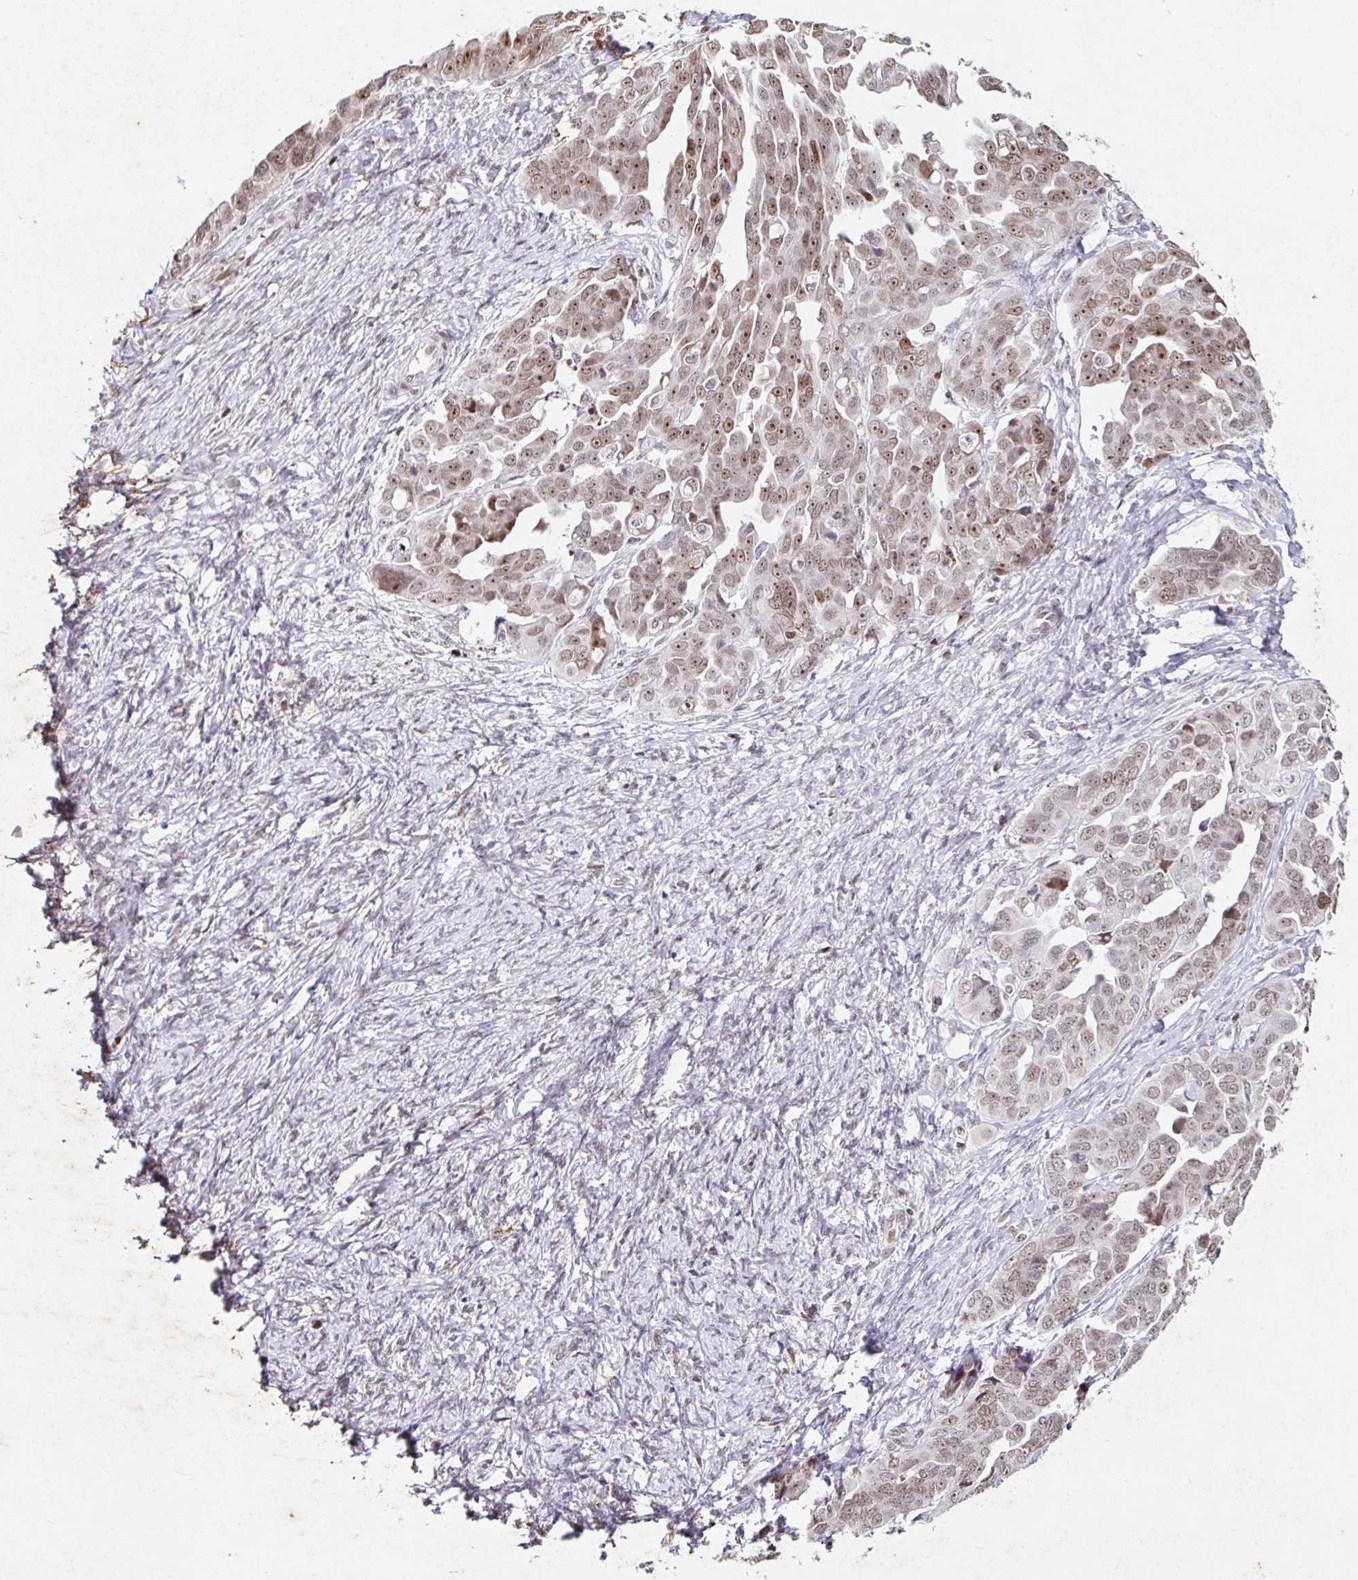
{"staining": {"intensity": "moderate", "quantity": ">75%", "location": "nuclear"}, "tissue": "ovarian cancer", "cell_type": "Tumor cells", "image_type": "cancer", "snomed": [{"axis": "morphology", "description": "Cystadenocarcinoma, serous, NOS"}, {"axis": "topography", "description": "Ovary"}], "caption": "Immunohistochemical staining of serous cystadenocarcinoma (ovarian) shows medium levels of moderate nuclear positivity in approximately >75% of tumor cells.", "gene": "C19orf53", "patient": {"sex": "female", "age": 59}}